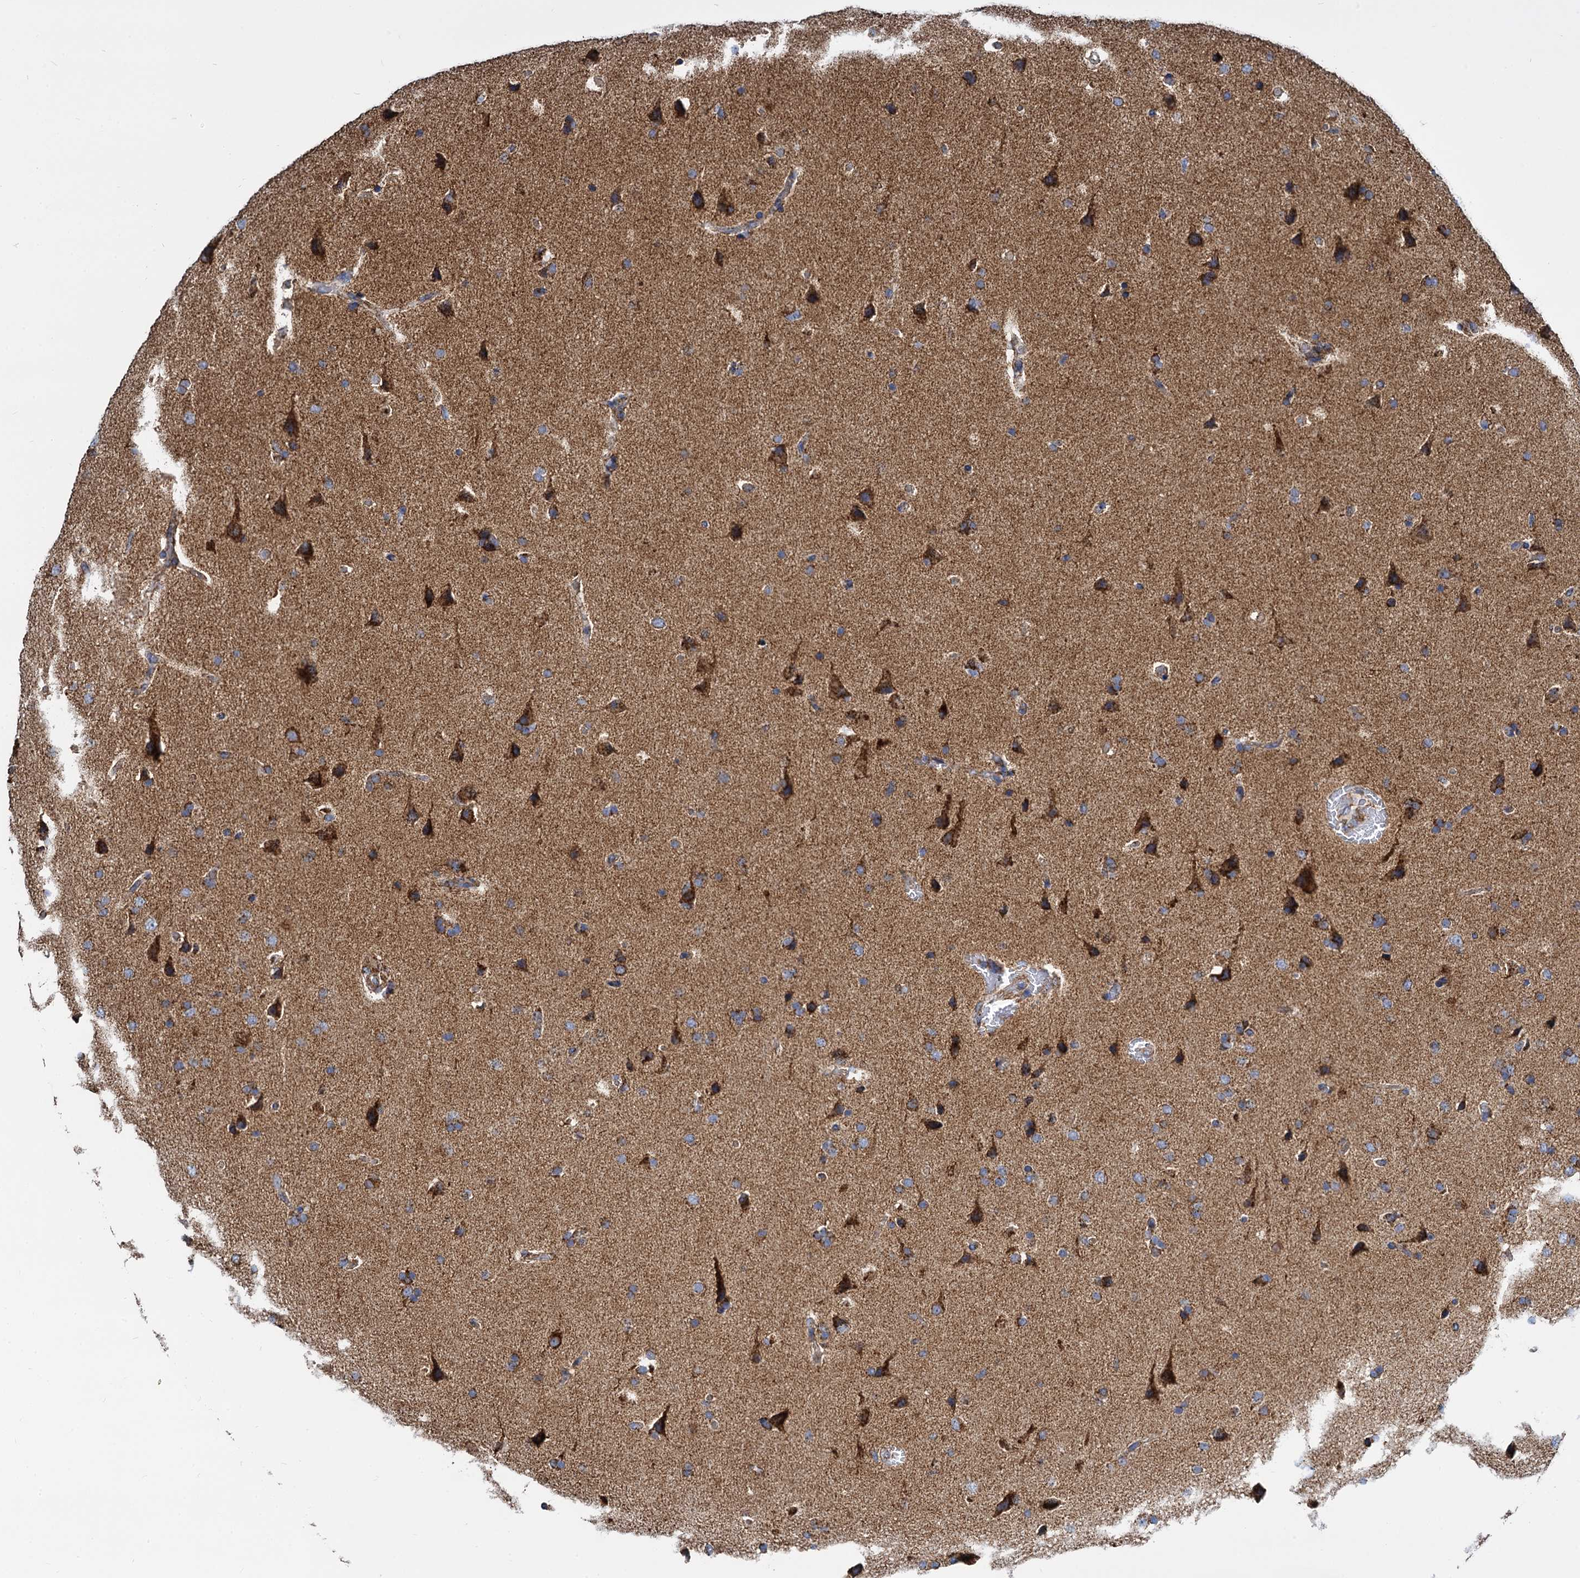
{"staining": {"intensity": "strong", "quantity": ">75%", "location": "cytoplasmic/membranous"}, "tissue": "glioma", "cell_type": "Tumor cells", "image_type": "cancer", "snomed": [{"axis": "morphology", "description": "Glioma, malignant, High grade"}, {"axis": "topography", "description": "Brain"}], "caption": "Glioma was stained to show a protein in brown. There is high levels of strong cytoplasmic/membranous staining in approximately >75% of tumor cells.", "gene": "TIMM10", "patient": {"sex": "male", "age": 72}}